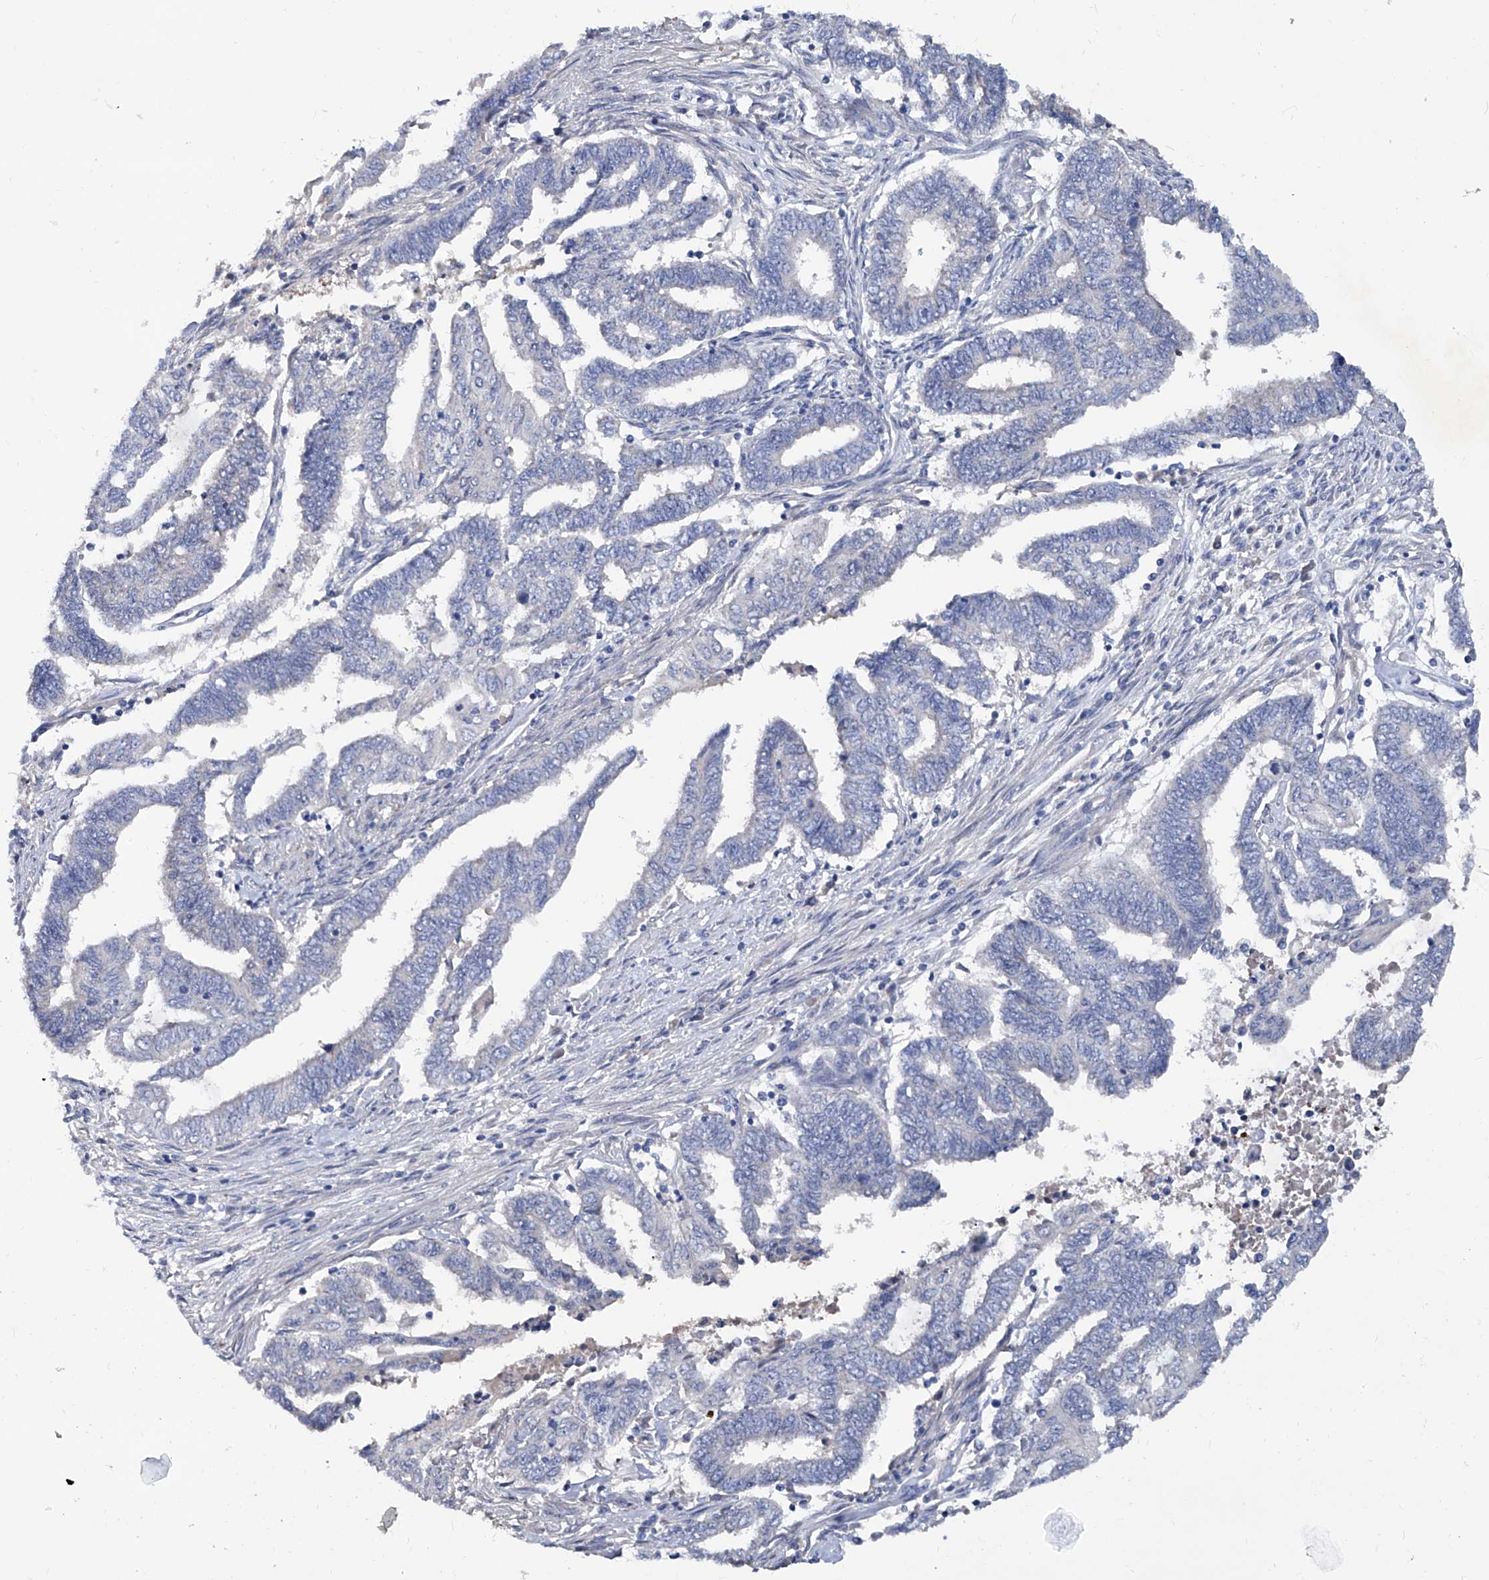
{"staining": {"intensity": "negative", "quantity": "none", "location": "none"}, "tissue": "endometrial cancer", "cell_type": "Tumor cells", "image_type": "cancer", "snomed": [{"axis": "morphology", "description": "Adenocarcinoma, NOS"}, {"axis": "topography", "description": "Uterus"}, {"axis": "topography", "description": "Endometrium"}], "caption": "DAB (3,3'-diaminobenzidine) immunohistochemical staining of endometrial adenocarcinoma exhibits no significant expression in tumor cells. The staining was performed using DAB to visualize the protein expression in brown, while the nuclei were stained in blue with hematoxylin (Magnification: 20x).", "gene": "KLHL17", "patient": {"sex": "female", "age": 70}}